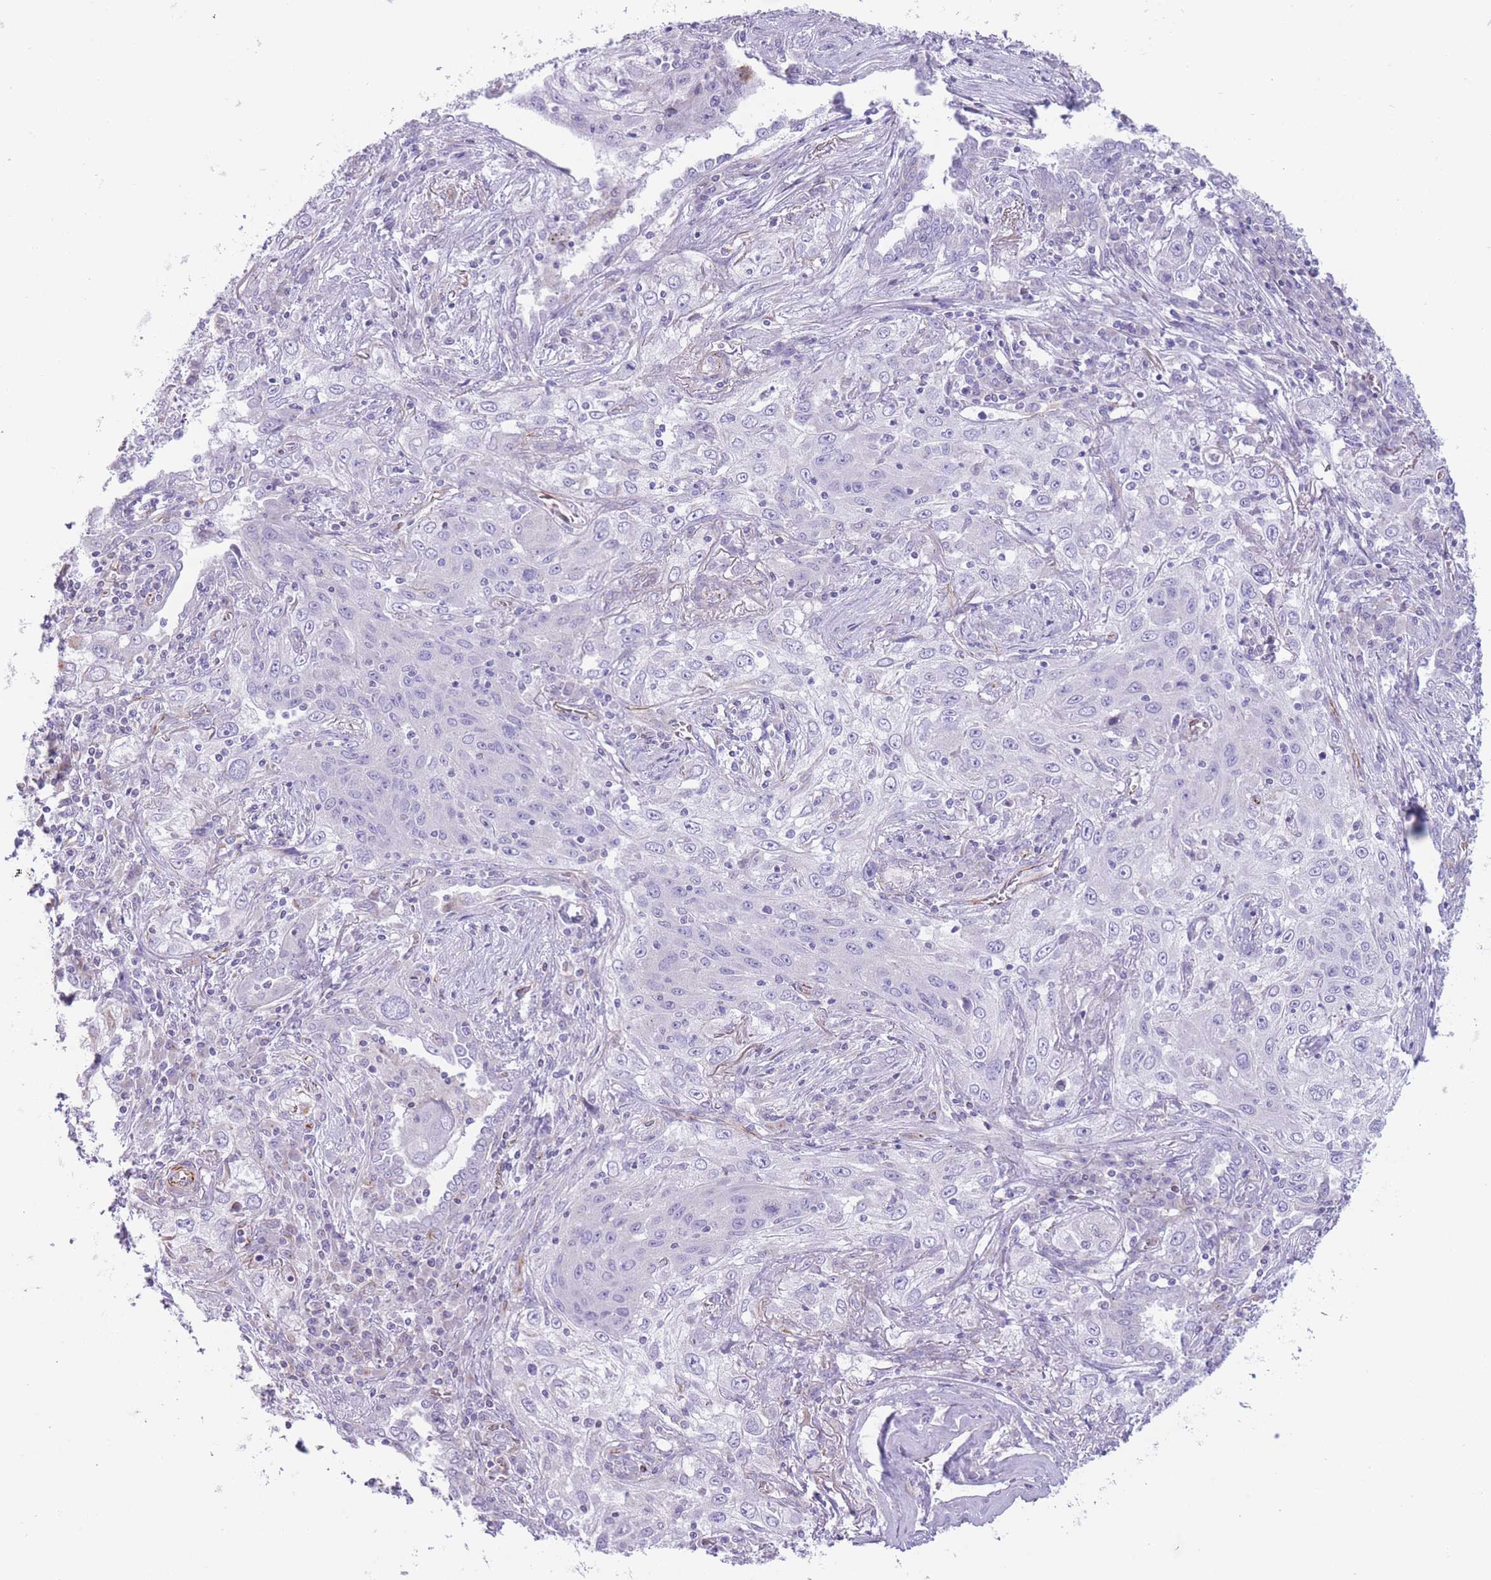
{"staining": {"intensity": "negative", "quantity": "none", "location": "none"}, "tissue": "lung cancer", "cell_type": "Tumor cells", "image_type": "cancer", "snomed": [{"axis": "morphology", "description": "Squamous cell carcinoma, NOS"}, {"axis": "topography", "description": "Lung"}], "caption": "DAB (3,3'-diaminobenzidine) immunohistochemical staining of human lung cancer shows no significant positivity in tumor cells.", "gene": "PTCD1", "patient": {"sex": "female", "age": 69}}